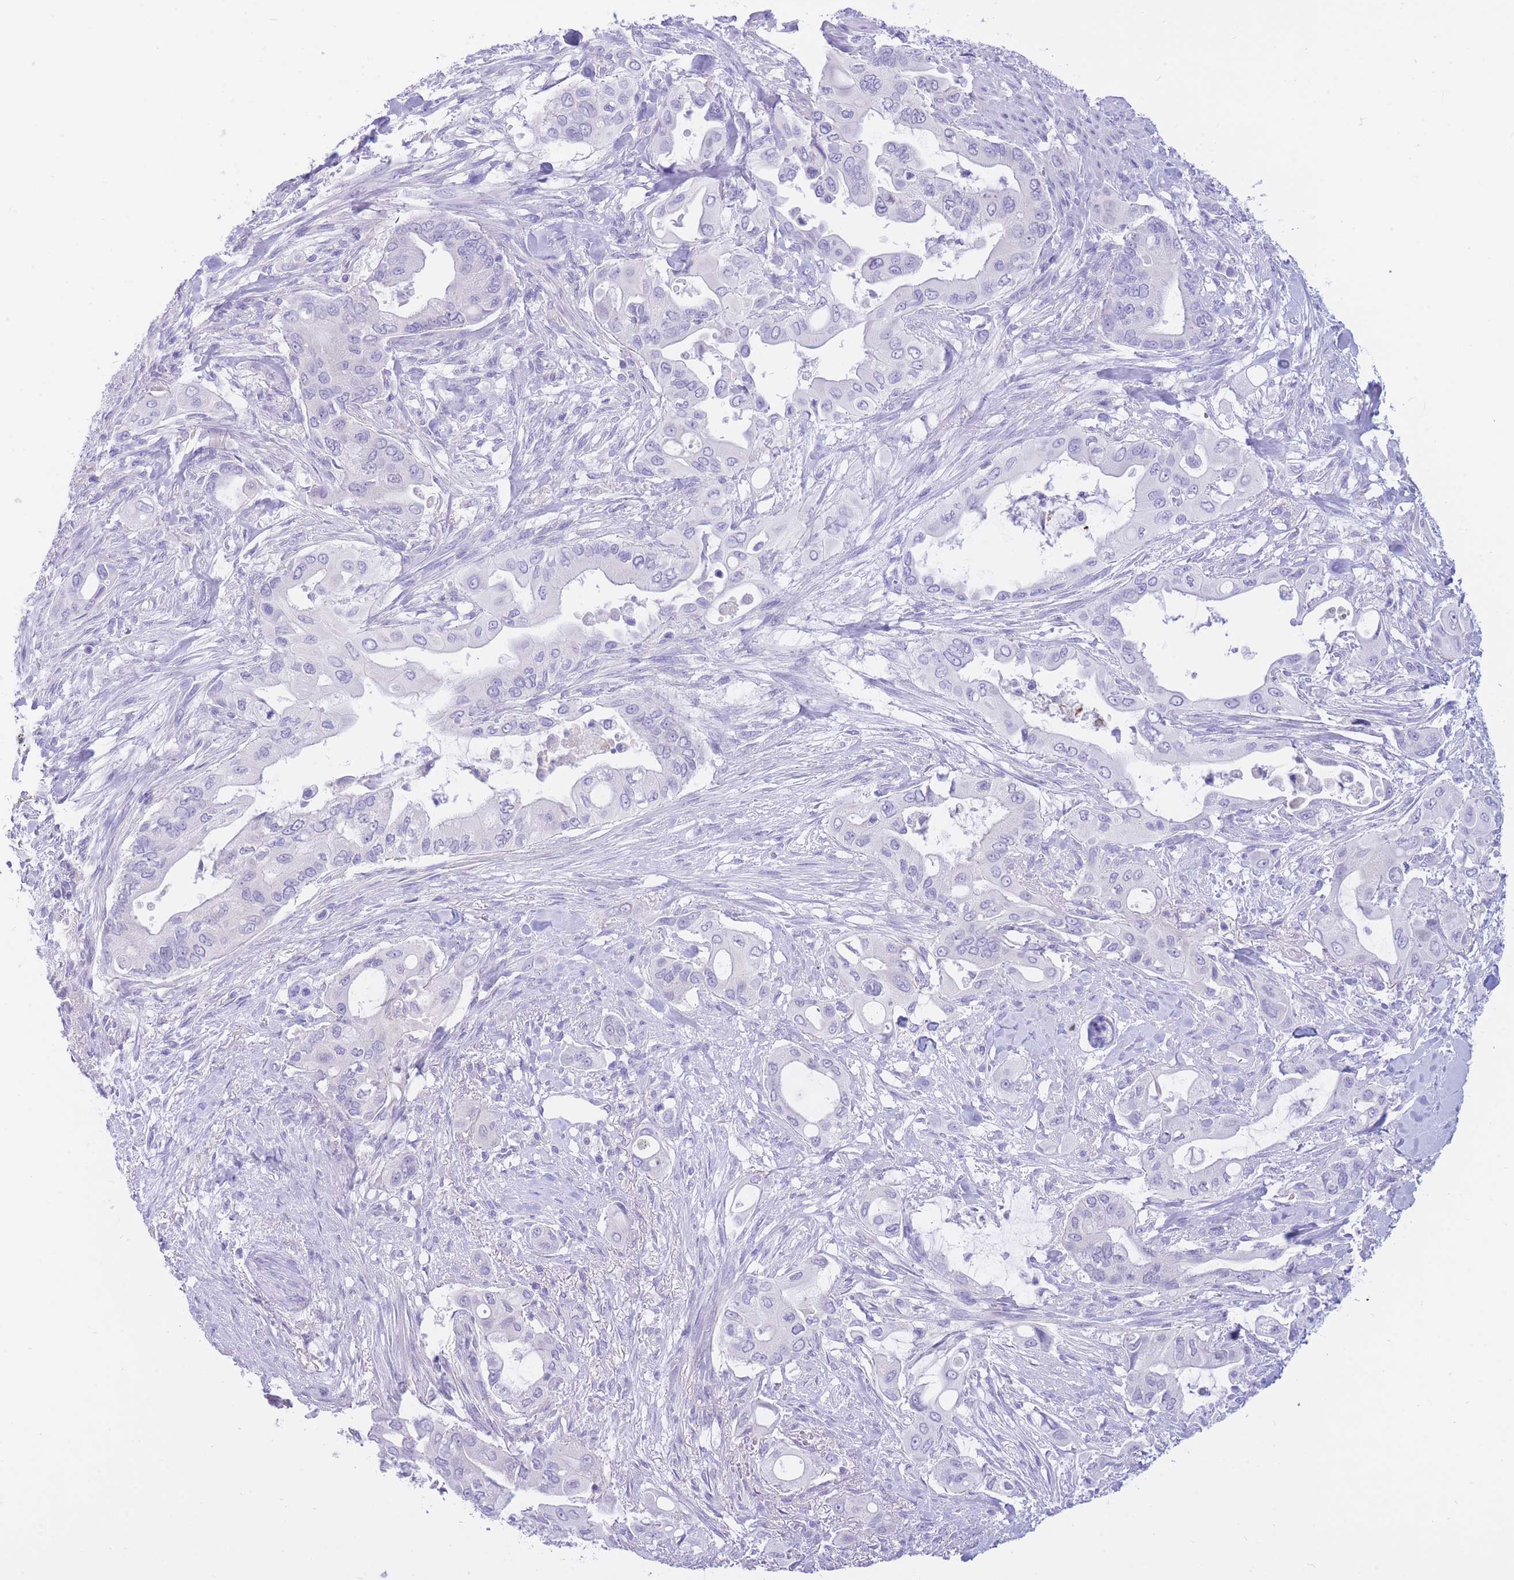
{"staining": {"intensity": "negative", "quantity": "none", "location": "none"}, "tissue": "pancreatic cancer", "cell_type": "Tumor cells", "image_type": "cancer", "snomed": [{"axis": "morphology", "description": "Adenocarcinoma, NOS"}, {"axis": "topography", "description": "Pancreas"}], "caption": "Pancreatic cancer was stained to show a protein in brown. There is no significant positivity in tumor cells.", "gene": "SULT1A1", "patient": {"sex": "male", "age": 57}}